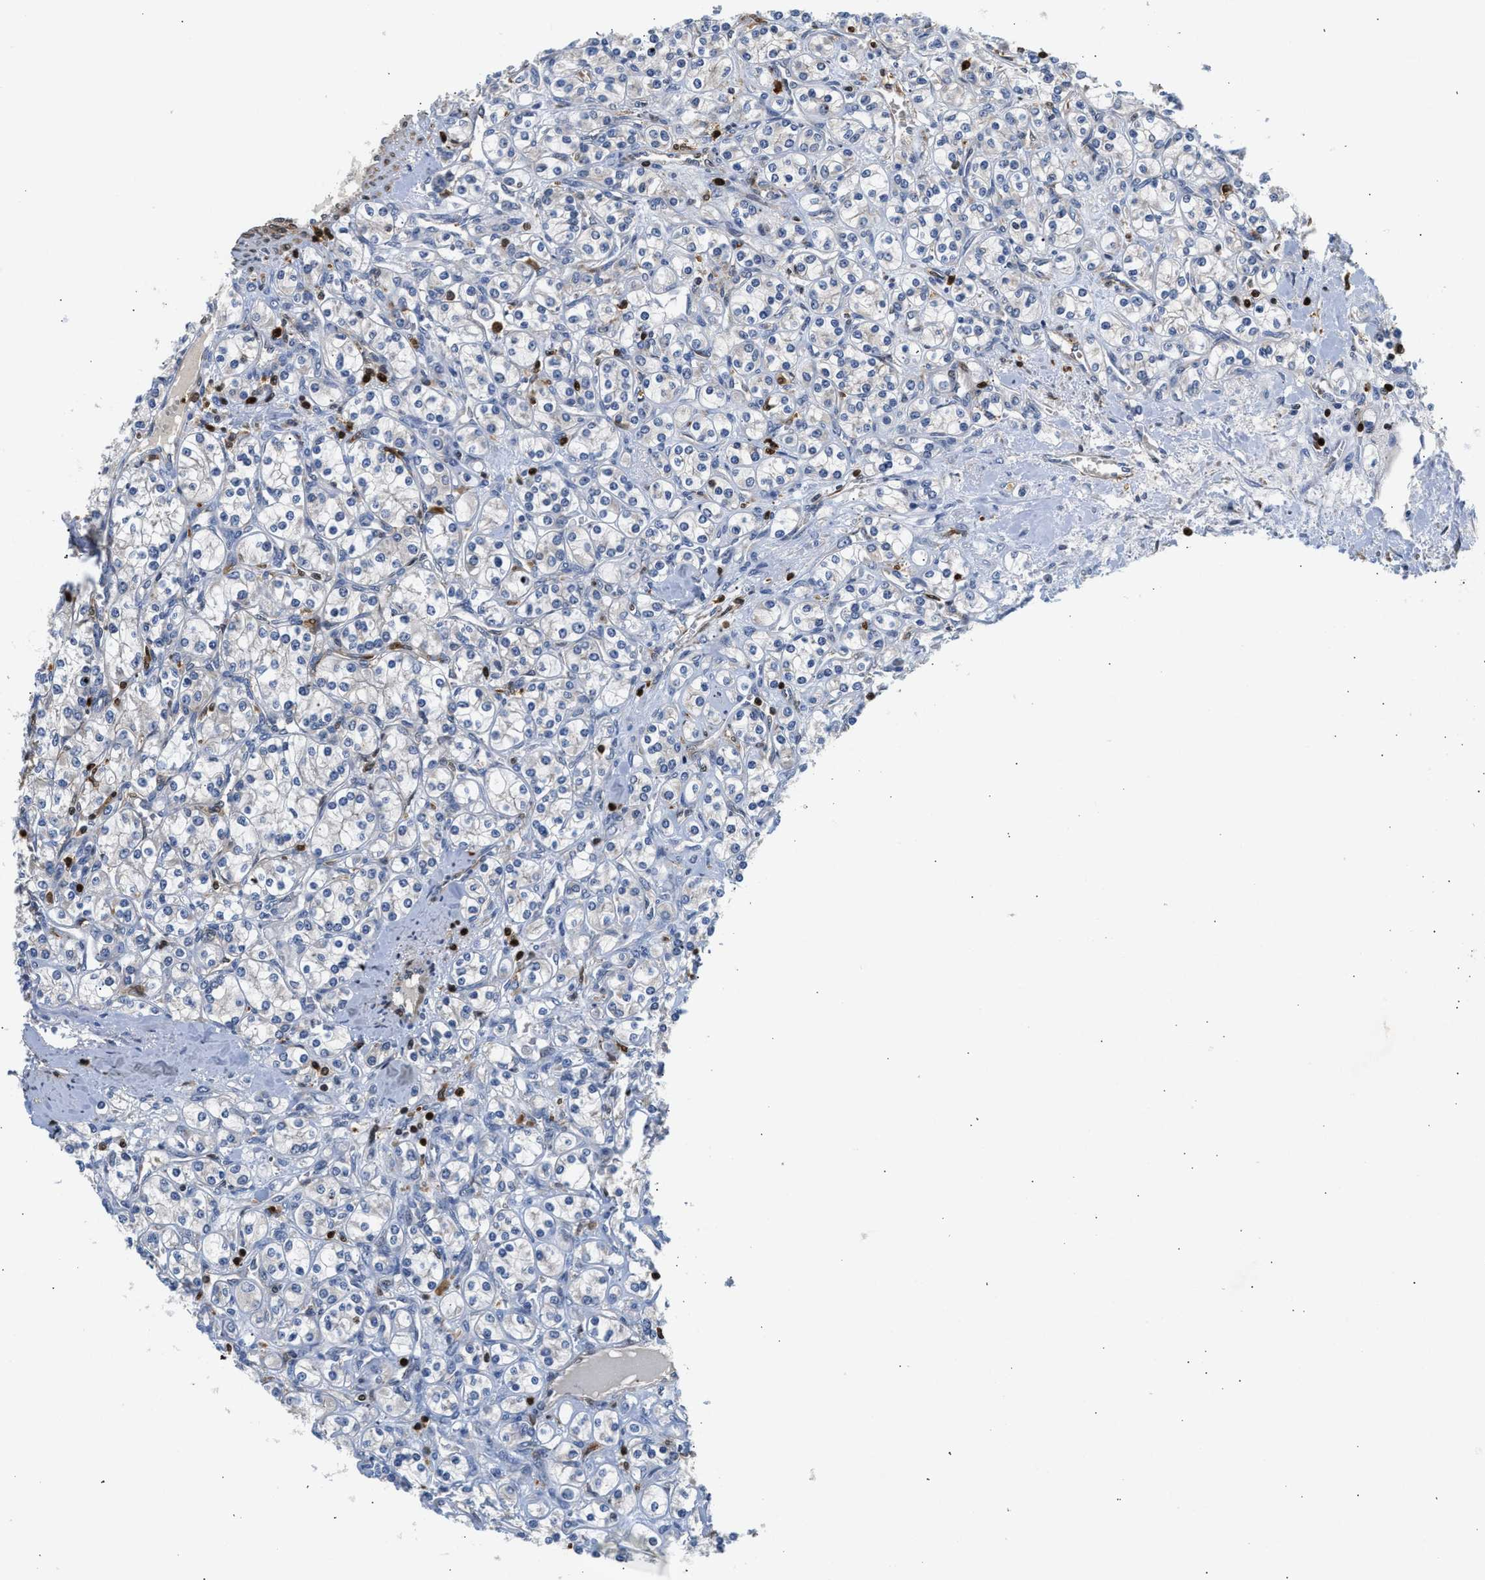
{"staining": {"intensity": "negative", "quantity": "none", "location": "none"}, "tissue": "renal cancer", "cell_type": "Tumor cells", "image_type": "cancer", "snomed": [{"axis": "morphology", "description": "Adenocarcinoma, NOS"}, {"axis": "topography", "description": "Kidney"}], "caption": "There is no significant staining in tumor cells of adenocarcinoma (renal).", "gene": "SLIT2", "patient": {"sex": "male", "age": 77}}